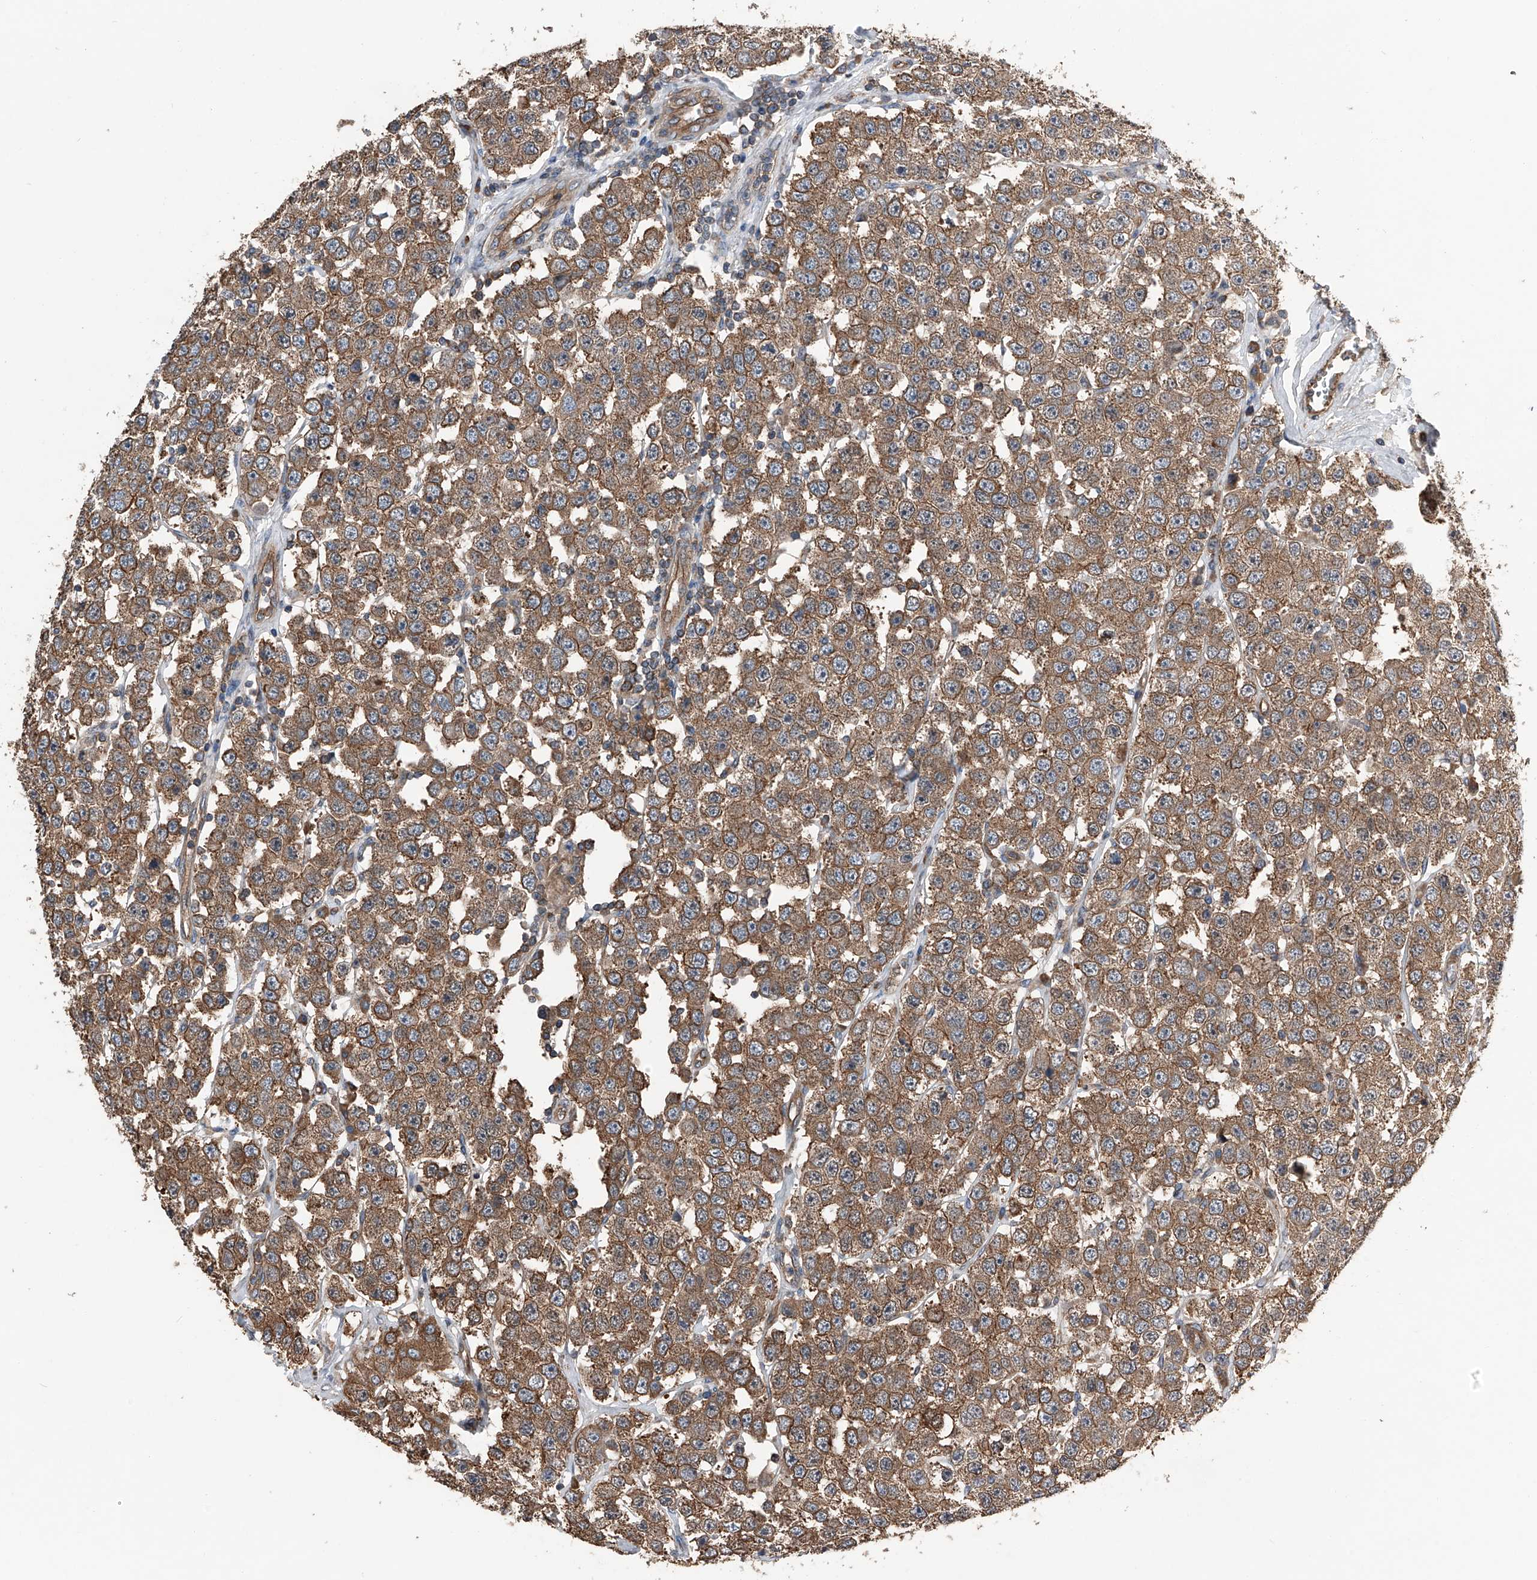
{"staining": {"intensity": "moderate", "quantity": ">75%", "location": "cytoplasmic/membranous"}, "tissue": "testis cancer", "cell_type": "Tumor cells", "image_type": "cancer", "snomed": [{"axis": "morphology", "description": "Seminoma, NOS"}, {"axis": "topography", "description": "Testis"}], "caption": "Immunohistochemical staining of human testis cancer exhibits medium levels of moderate cytoplasmic/membranous expression in about >75% of tumor cells. The staining was performed using DAB (3,3'-diaminobenzidine) to visualize the protein expression in brown, while the nuclei were stained in blue with hematoxylin (Magnification: 20x).", "gene": "KCNJ2", "patient": {"sex": "male", "age": 28}}